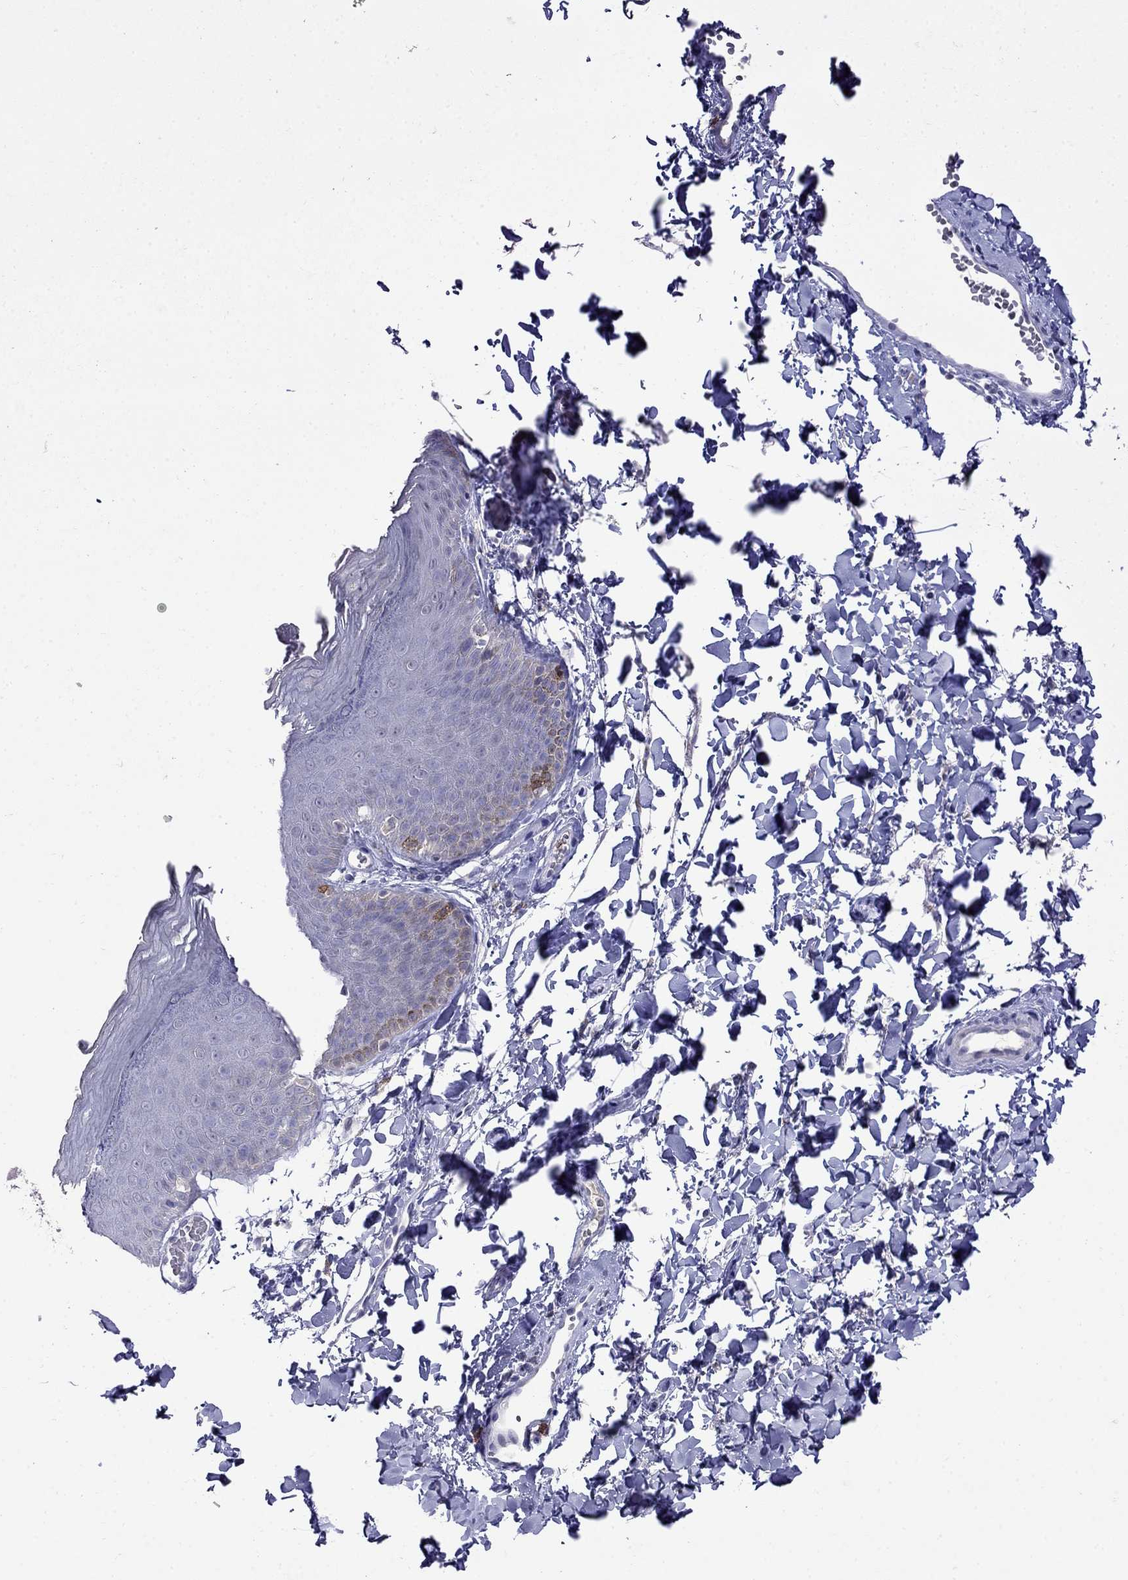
{"staining": {"intensity": "negative", "quantity": "none", "location": "none"}, "tissue": "skin", "cell_type": "Epidermal cells", "image_type": "normal", "snomed": [{"axis": "morphology", "description": "Normal tissue, NOS"}, {"axis": "topography", "description": "Anal"}], "caption": "Immunohistochemistry (IHC) photomicrograph of unremarkable skin: human skin stained with DAB (3,3'-diaminobenzidine) reveals no significant protein expression in epidermal cells. (DAB IHC, high magnification).", "gene": "CD8B", "patient": {"sex": "male", "age": 53}}